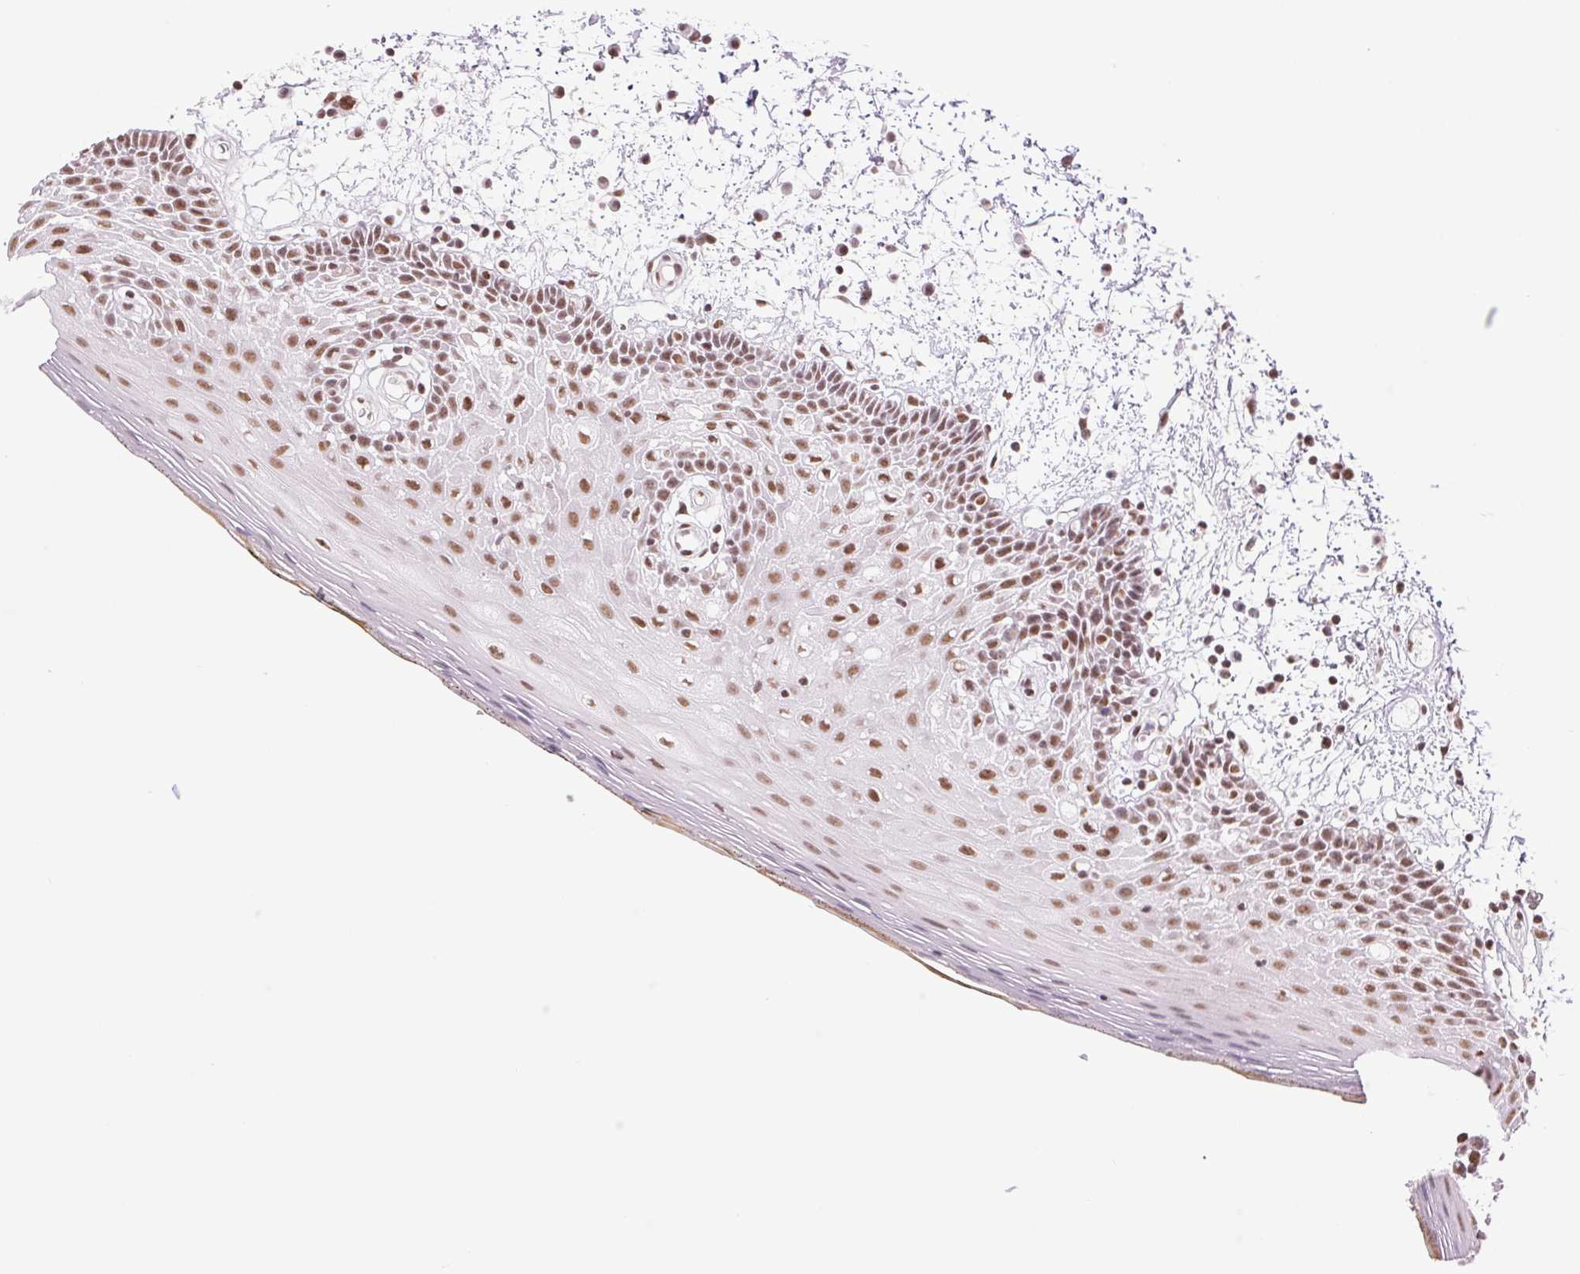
{"staining": {"intensity": "moderate", "quantity": ">75%", "location": "nuclear"}, "tissue": "oral mucosa", "cell_type": "Squamous epithelial cells", "image_type": "normal", "snomed": [{"axis": "morphology", "description": "Normal tissue, NOS"}, {"axis": "morphology", "description": "Squamous cell carcinoma, NOS"}, {"axis": "topography", "description": "Oral tissue"}, {"axis": "topography", "description": "Head-Neck"}], "caption": "Immunohistochemical staining of benign human oral mucosa exhibits medium levels of moderate nuclear staining in approximately >75% of squamous epithelial cells. The protein of interest is stained brown, and the nuclei are stained in blue (DAB IHC with brightfield microscopy, high magnification).", "gene": "ZFR2", "patient": {"sex": "male", "age": 52}}